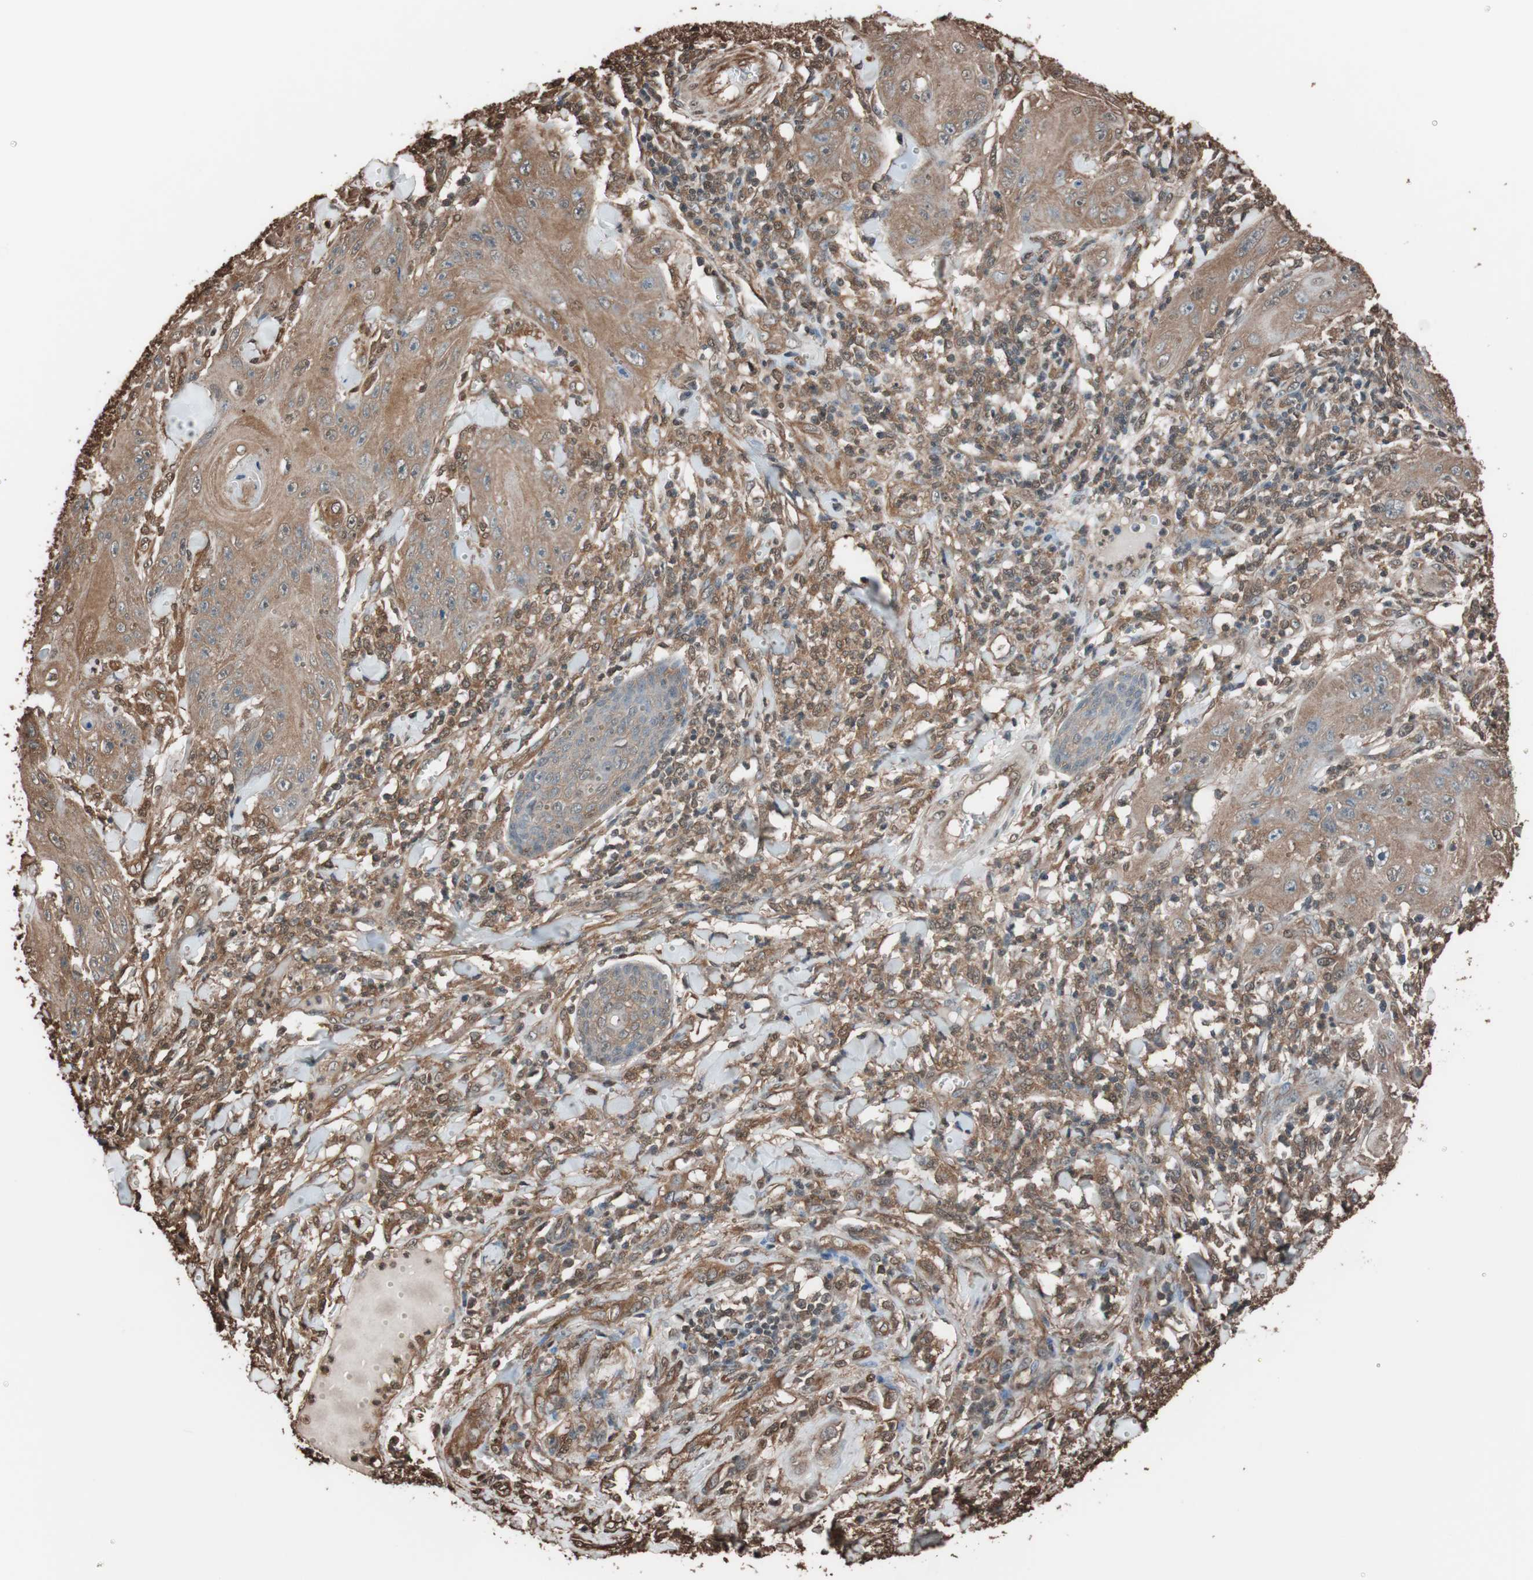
{"staining": {"intensity": "strong", "quantity": ">75%", "location": "cytoplasmic/membranous"}, "tissue": "skin cancer", "cell_type": "Tumor cells", "image_type": "cancer", "snomed": [{"axis": "morphology", "description": "Squamous cell carcinoma, NOS"}, {"axis": "topography", "description": "Skin"}], "caption": "The immunohistochemical stain highlights strong cytoplasmic/membranous expression in tumor cells of skin squamous cell carcinoma tissue.", "gene": "CALM2", "patient": {"sex": "female", "age": 78}}